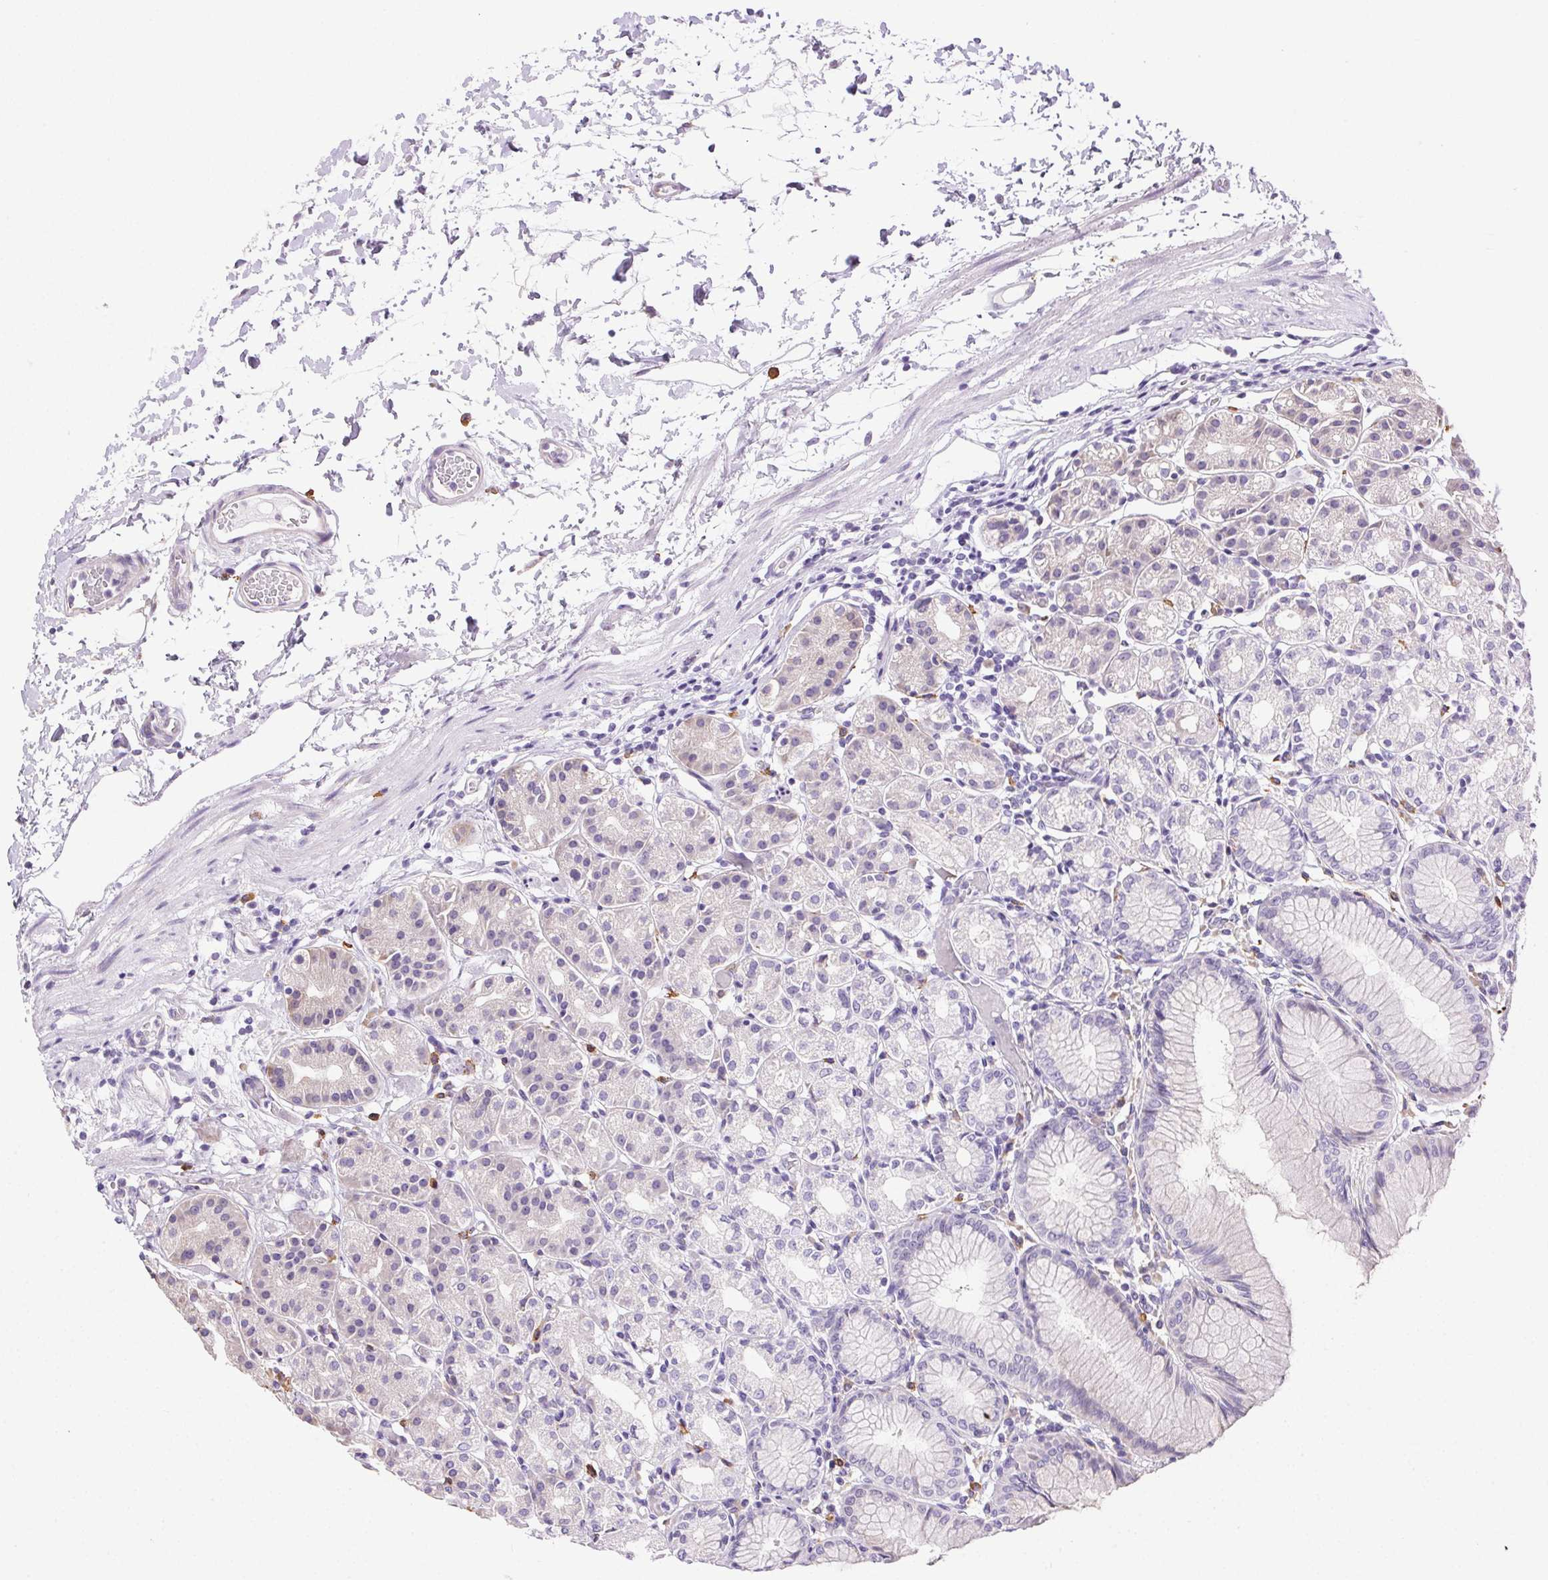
{"staining": {"intensity": "negative", "quantity": "none", "location": "none"}, "tissue": "stomach", "cell_type": "Glandular cells", "image_type": "normal", "snomed": [{"axis": "morphology", "description": "Normal tissue, NOS"}, {"axis": "topography", "description": "Stomach"}], "caption": "Immunohistochemistry (IHC) of benign stomach demonstrates no positivity in glandular cells. (DAB immunohistochemistry, high magnification).", "gene": "SNX31", "patient": {"sex": "female", "age": 57}}